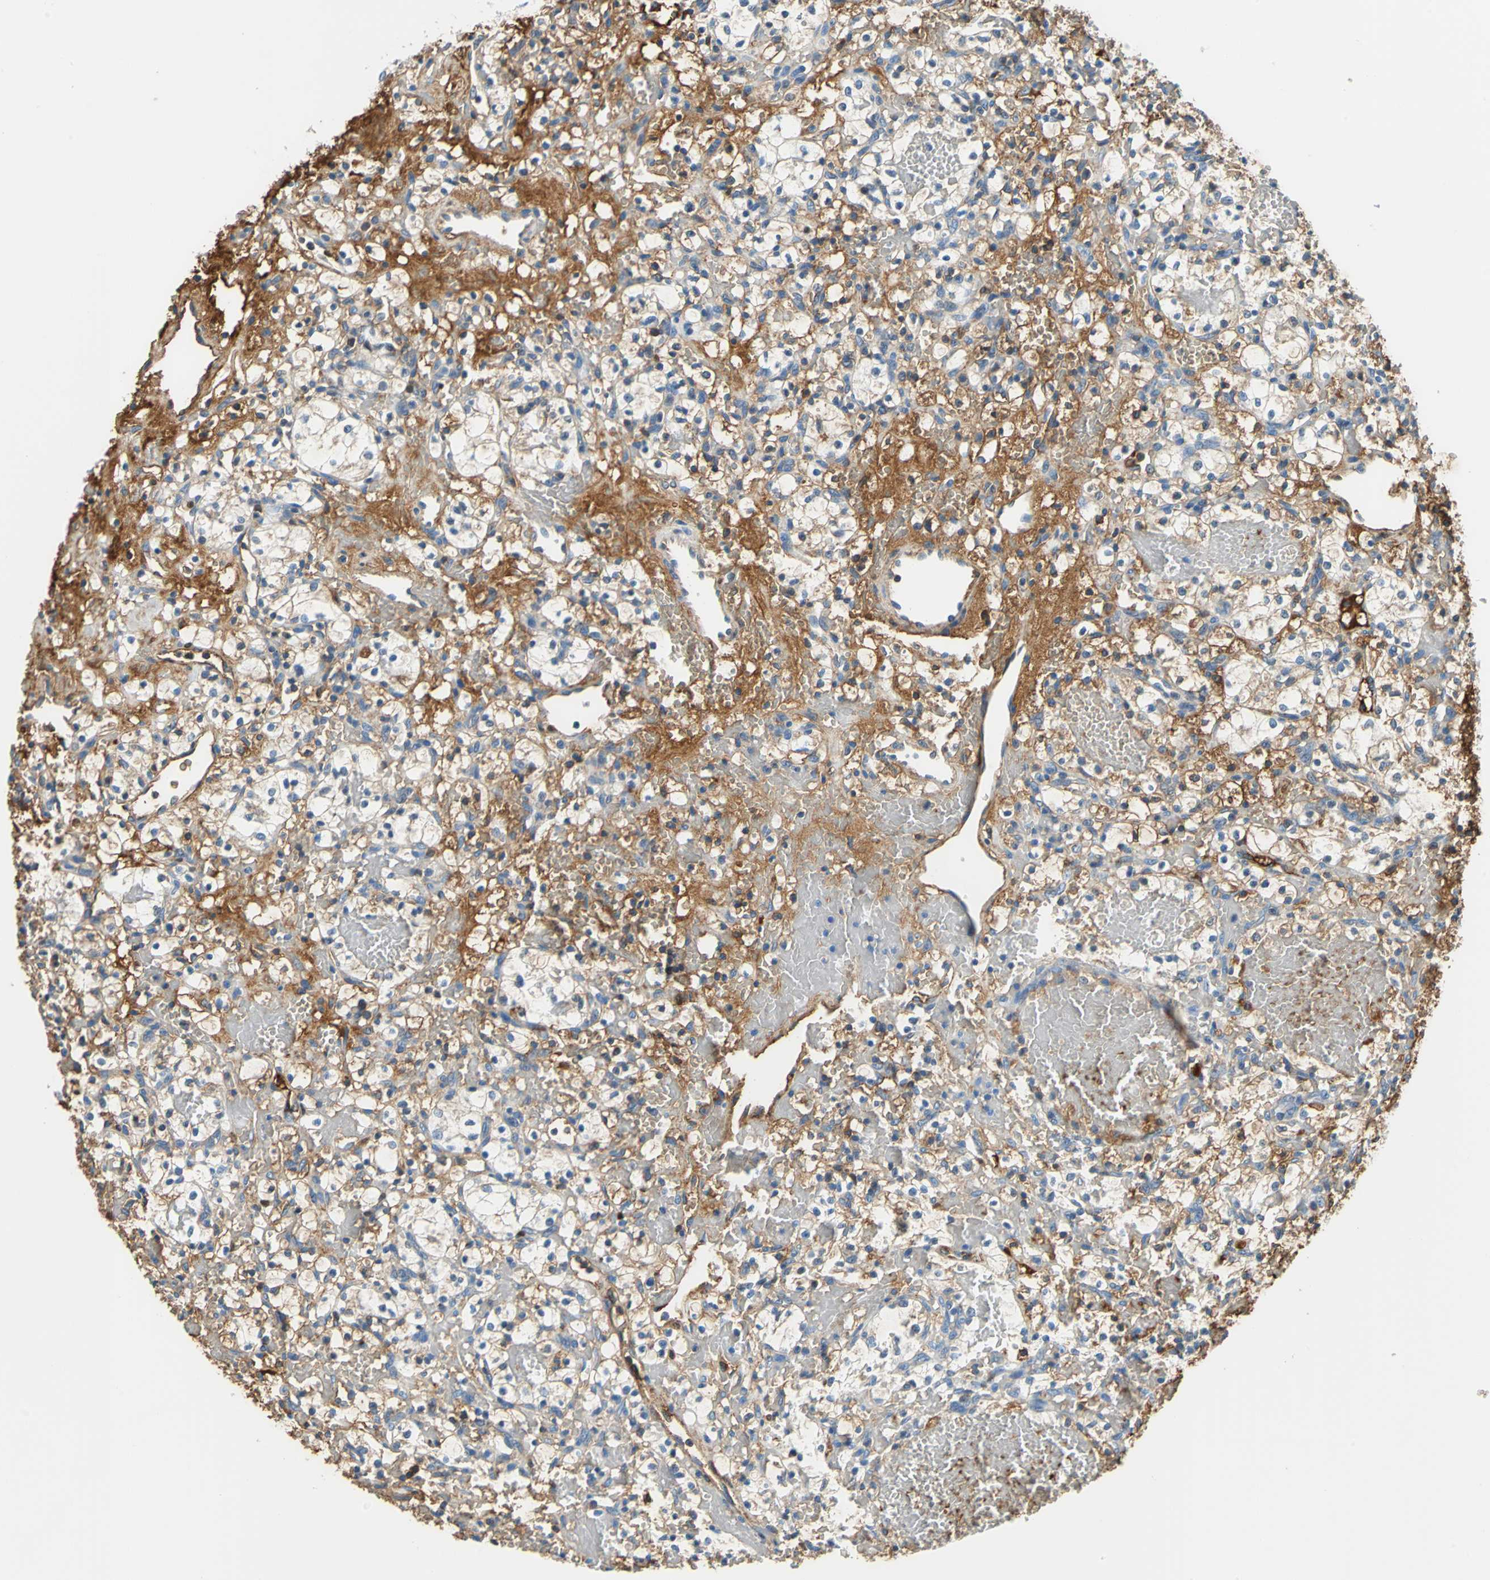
{"staining": {"intensity": "weak", "quantity": "25%-75%", "location": "cytoplasmic/membranous"}, "tissue": "renal cancer", "cell_type": "Tumor cells", "image_type": "cancer", "snomed": [{"axis": "morphology", "description": "Adenocarcinoma, NOS"}, {"axis": "topography", "description": "Kidney"}], "caption": "Brown immunohistochemical staining in renal cancer reveals weak cytoplasmic/membranous positivity in about 25%-75% of tumor cells. The staining was performed using DAB, with brown indicating positive protein expression. Nuclei are stained blue with hematoxylin.", "gene": "ALB", "patient": {"sex": "female", "age": 60}}